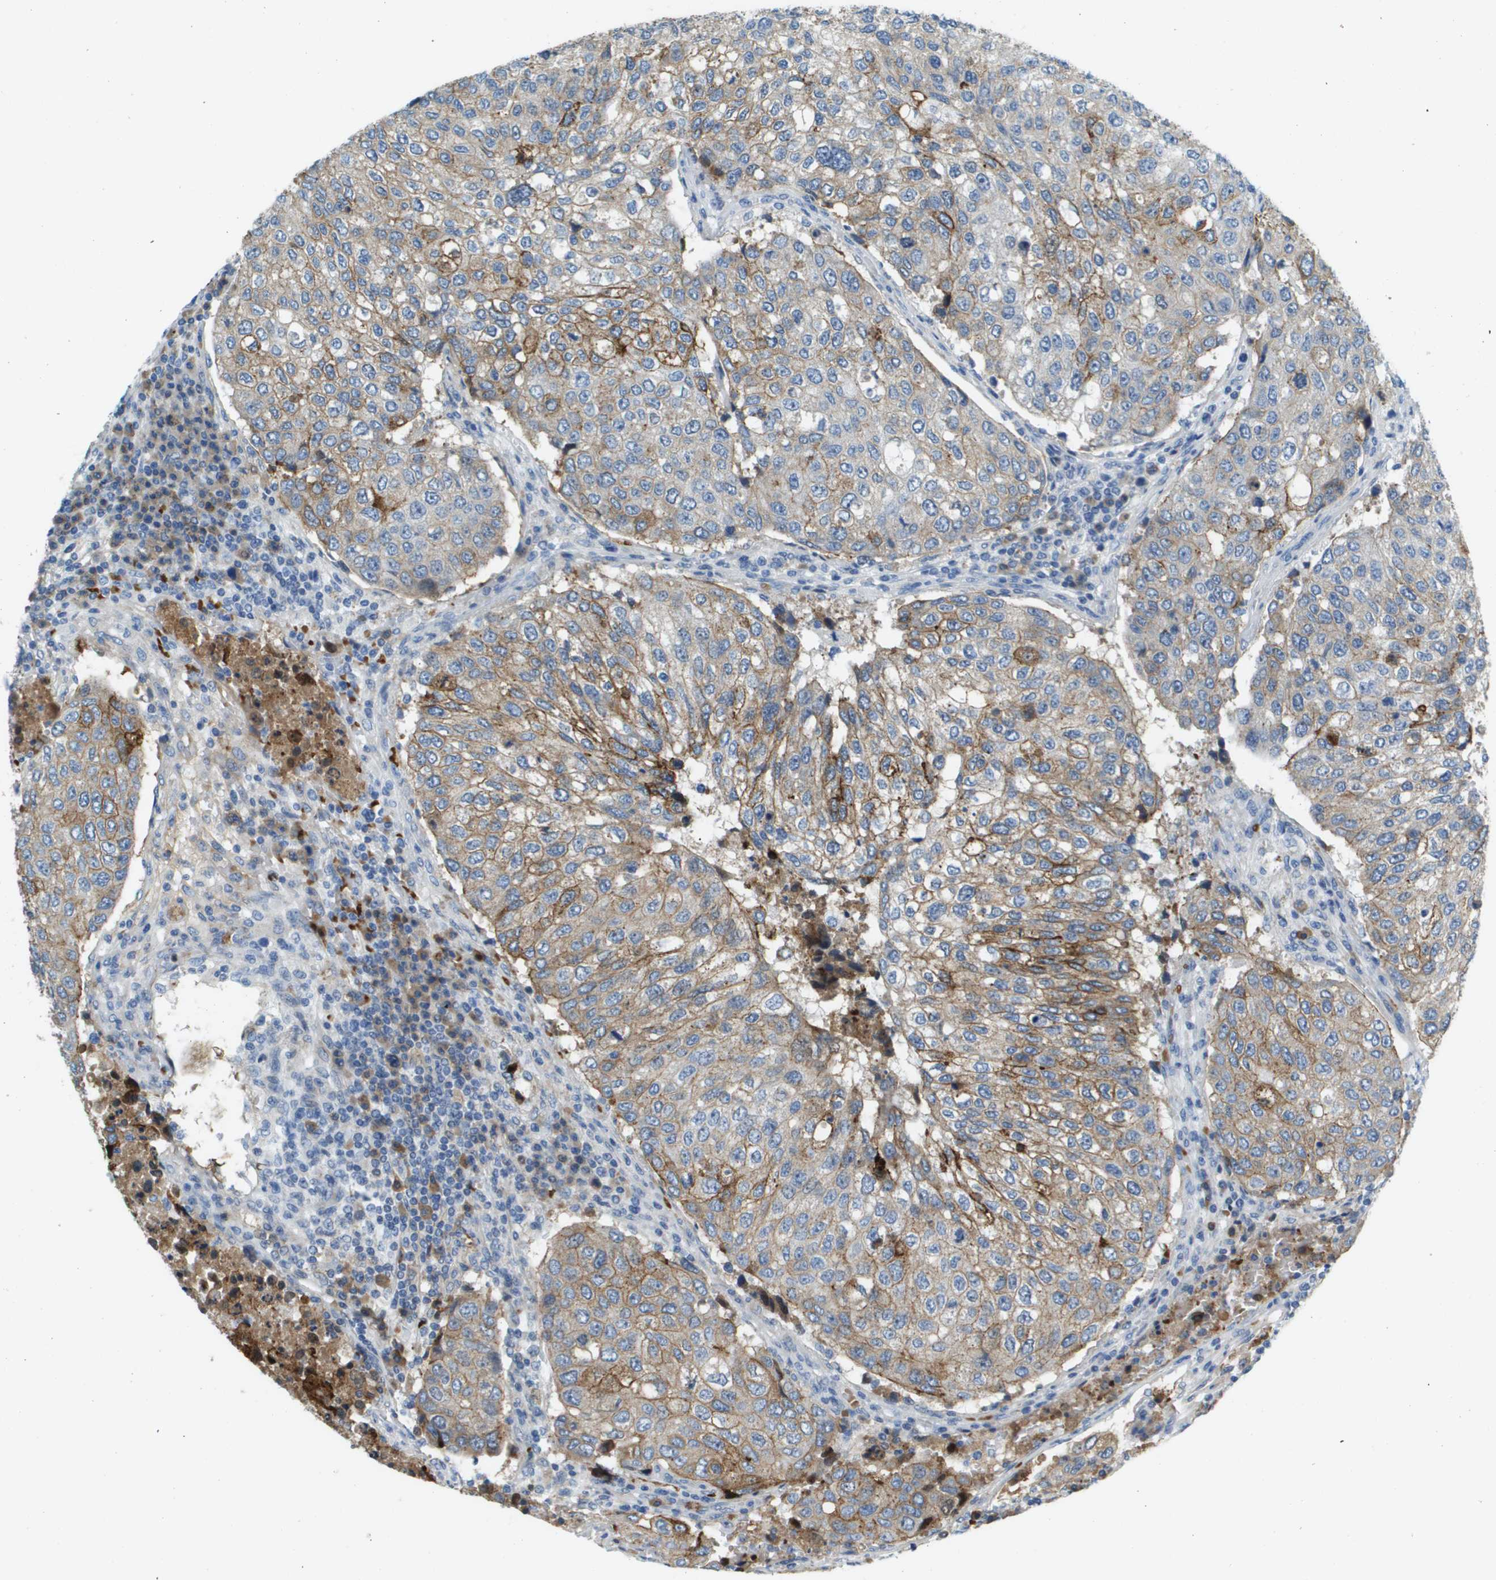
{"staining": {"intensity": "moderate", "quantity": "<25%", "location": "cytoplasmic/membranous"}, "tissue": "urothelial cancer", "cell_type": "Tumor cells", "image_type": "cancer", "snomed": [{"axis": "morphology", "description": "Urothelial carcinoma, High grade"}, {"axis": "topography", "description": "Lymph node"}, {"axis": "topography", "description": "Urinary bladder"}], "caption": "A brown stain shows moderate cytoplasmic/membranous staining of a protein in human urothelial cancer tumor cells. Using DAB (brown) and hematoxylin (blue) stains, captured at high magnification using brightfield microscopy.", "gene": "SDC1", "patient": {"sex": "male", "age": 51}}